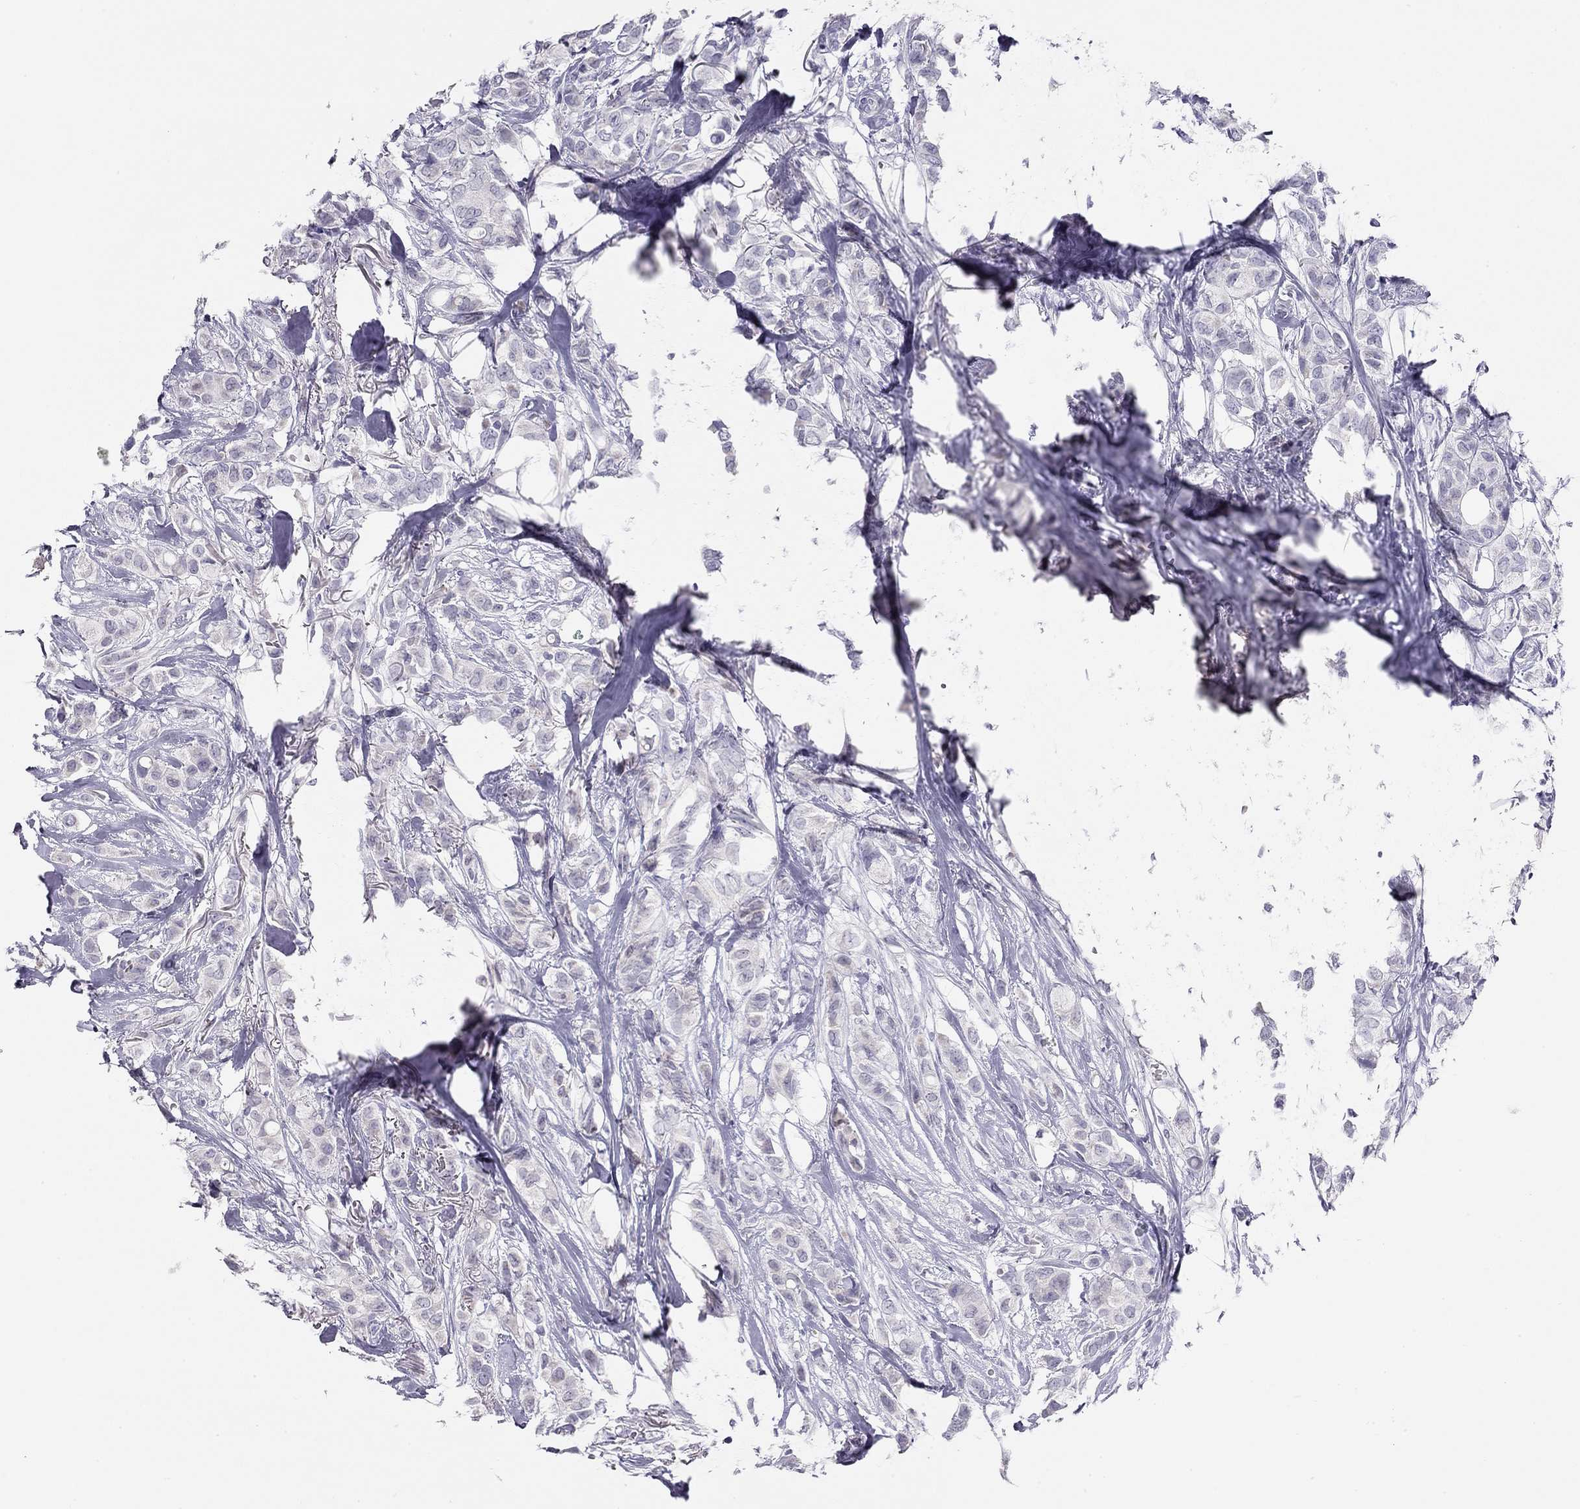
{"staining": {"intensity": "negative", "quantity": "none", "location": "none"}, "tissue": "breast cancer", "cell_type": "Tumor cells", "image_type": "cancer", "snomed": [{"axis": "morphology", "description": "Duct carcinoma"}, {"axis": "topography", "description": "Breast"}], "caption": "The photomicrograph displays no staining of tumor cells in breast cancer (infiltrating ductal carcinoma).", "gene": "KCNV2", "patient": {"sex": "female", "age": 85}}